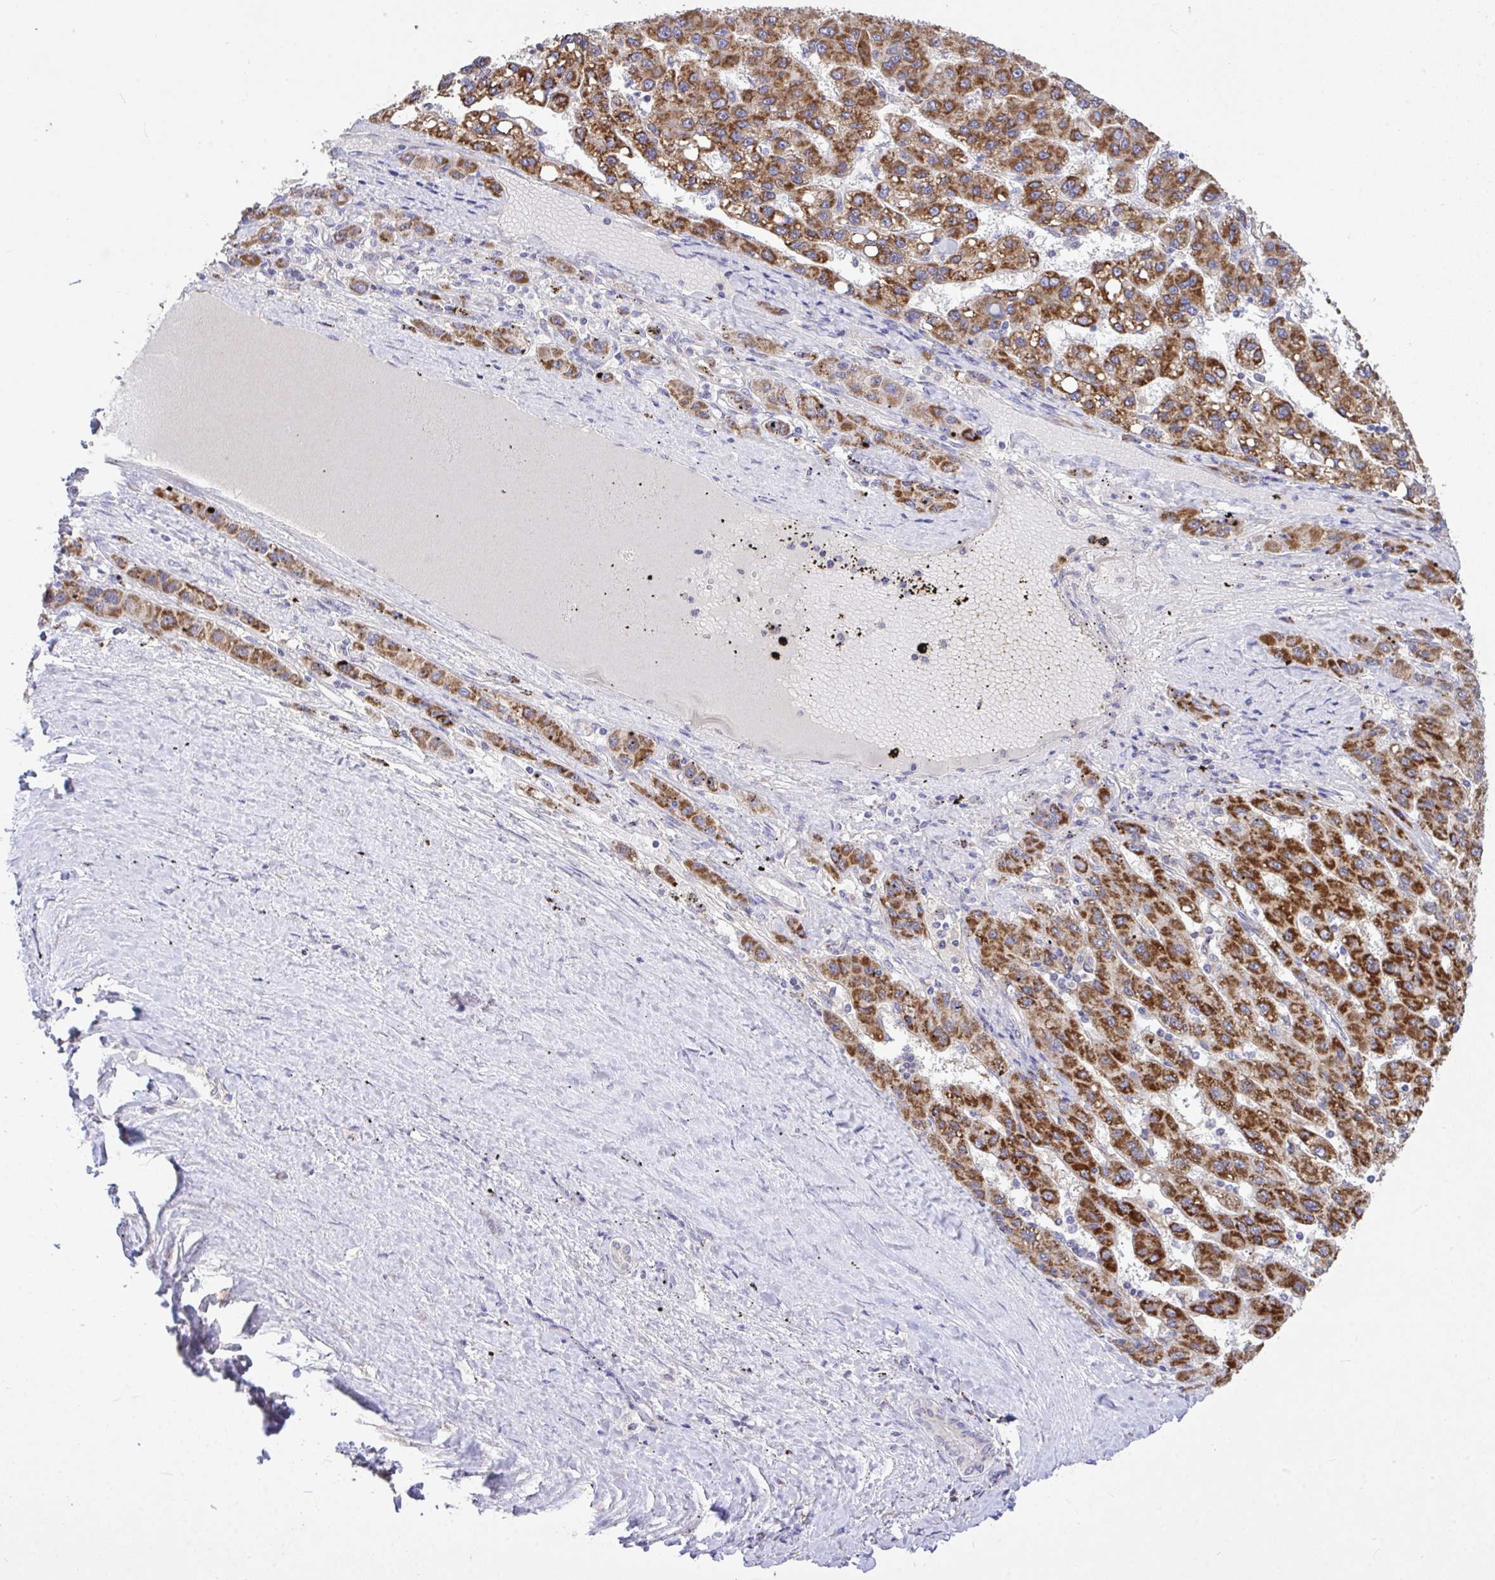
{"staining": {"intensity": "strong", "quantity": ">75%", "location": "cytoplasmic/membranous"}, "tissue": "liver cancer", "cell_type": "Tumor cells", "image_type": "cancer", "snomed": [{"axis": "morphology", "description": "Carcinoma, Hepatocellular, NOS"}, {"axis": "topography", "description": "Liver"}], "caption": "Protein staining of hepatocellular carcinoma (liver) tissue exhibits strong cytoplasmic/membranous positivity in approximately >75% of tumor cells.", "gene": "MPC2", "patient": {"sex": "female", "age": 82}}